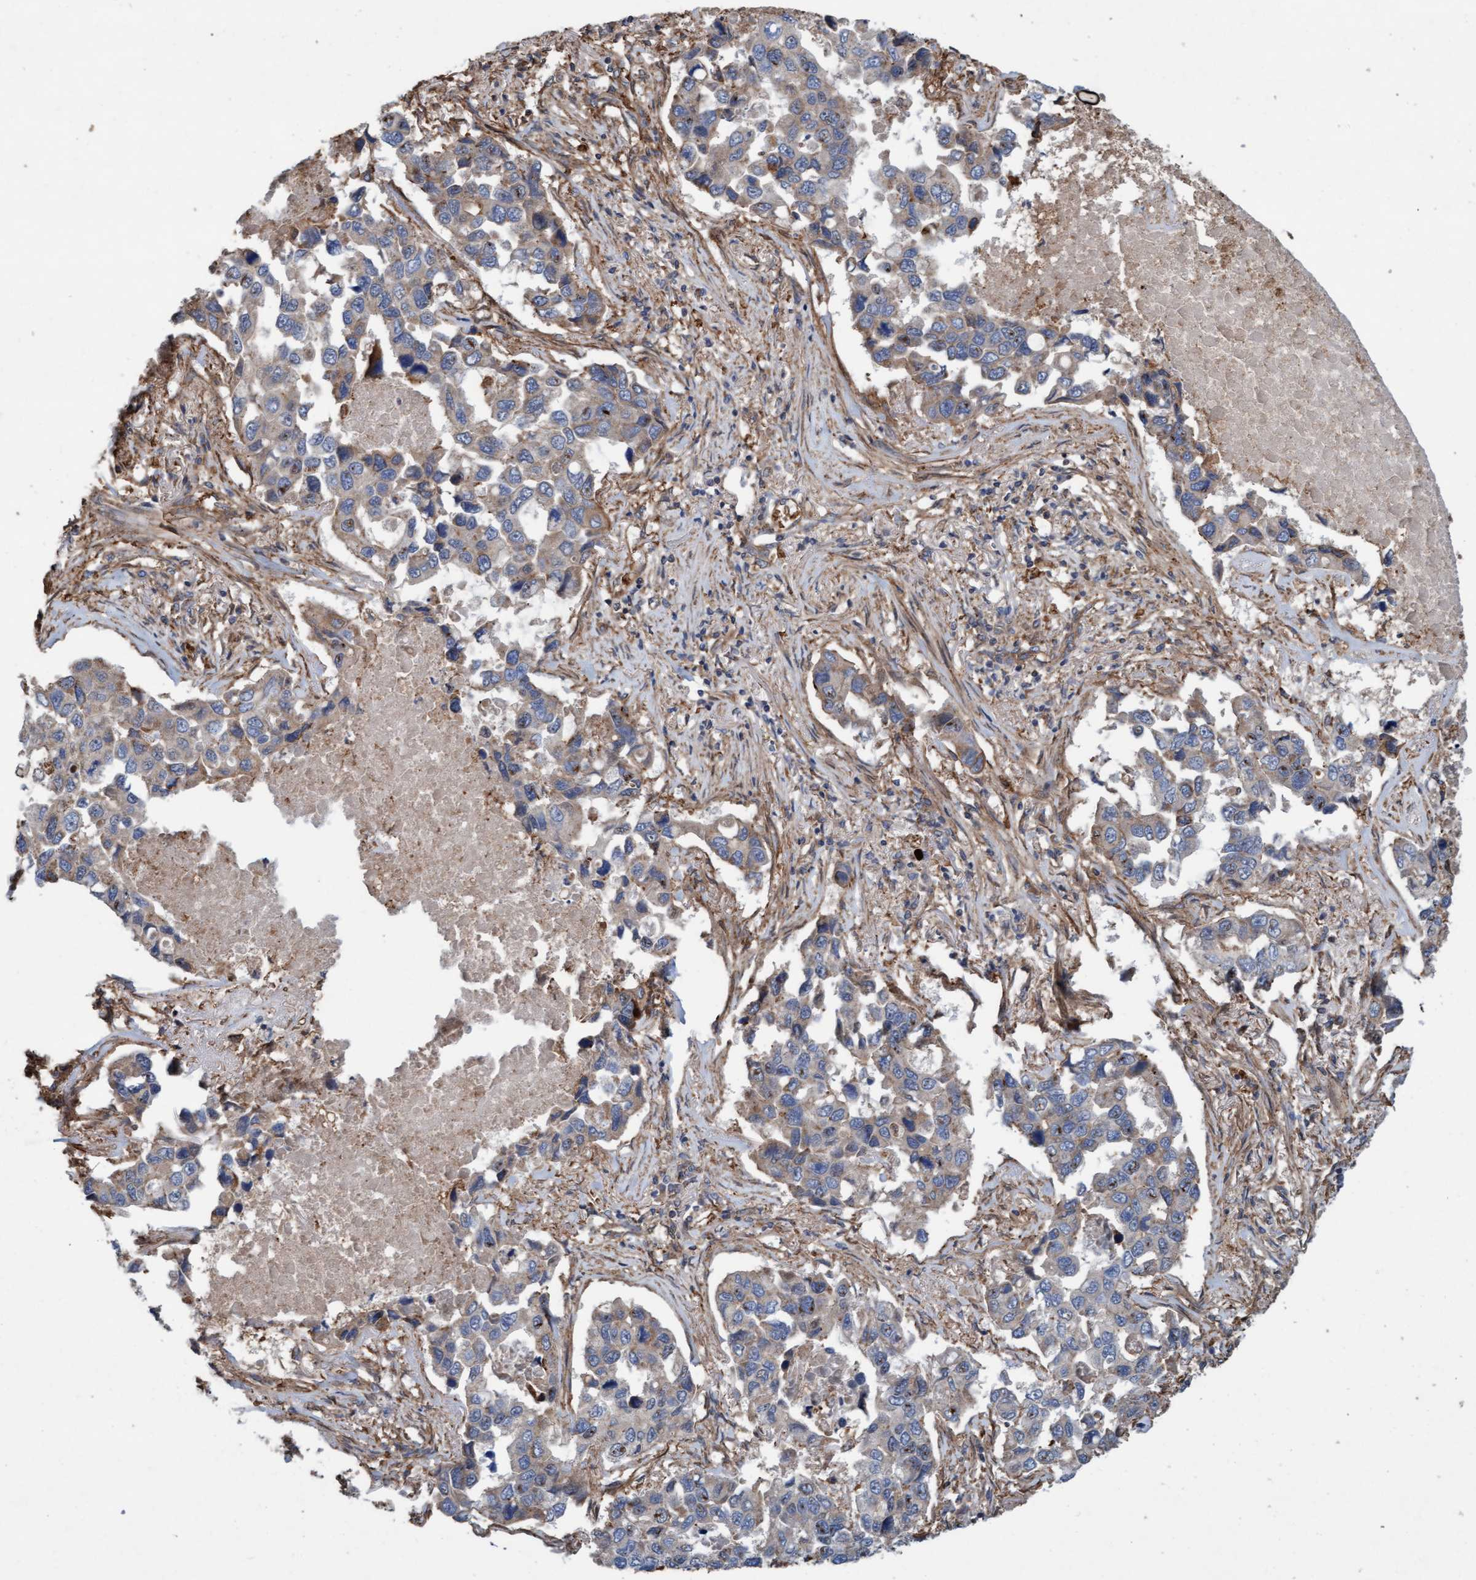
{"staining": {"intensity": "weak", "quantity": "25%-75%", "location": "cytoplasmic/membranous"}, "tissue": "lung cancer", "cell_type": "Tumor cells", "image_type": "cancer", "snomed": [{"axis": "morphology", "description": "Adenocarcinoma, NOS"}, {"axis": "topography", "description": "Lung"}], "caption": "DAB immunohistochemical staining of lung cancer reveals weak cytoplasmic/membranous protein positivity in approximately 25%-75% of tumor cells.", "gene": "ERAL1", "patient": {"sex": "male", "age": 64}}